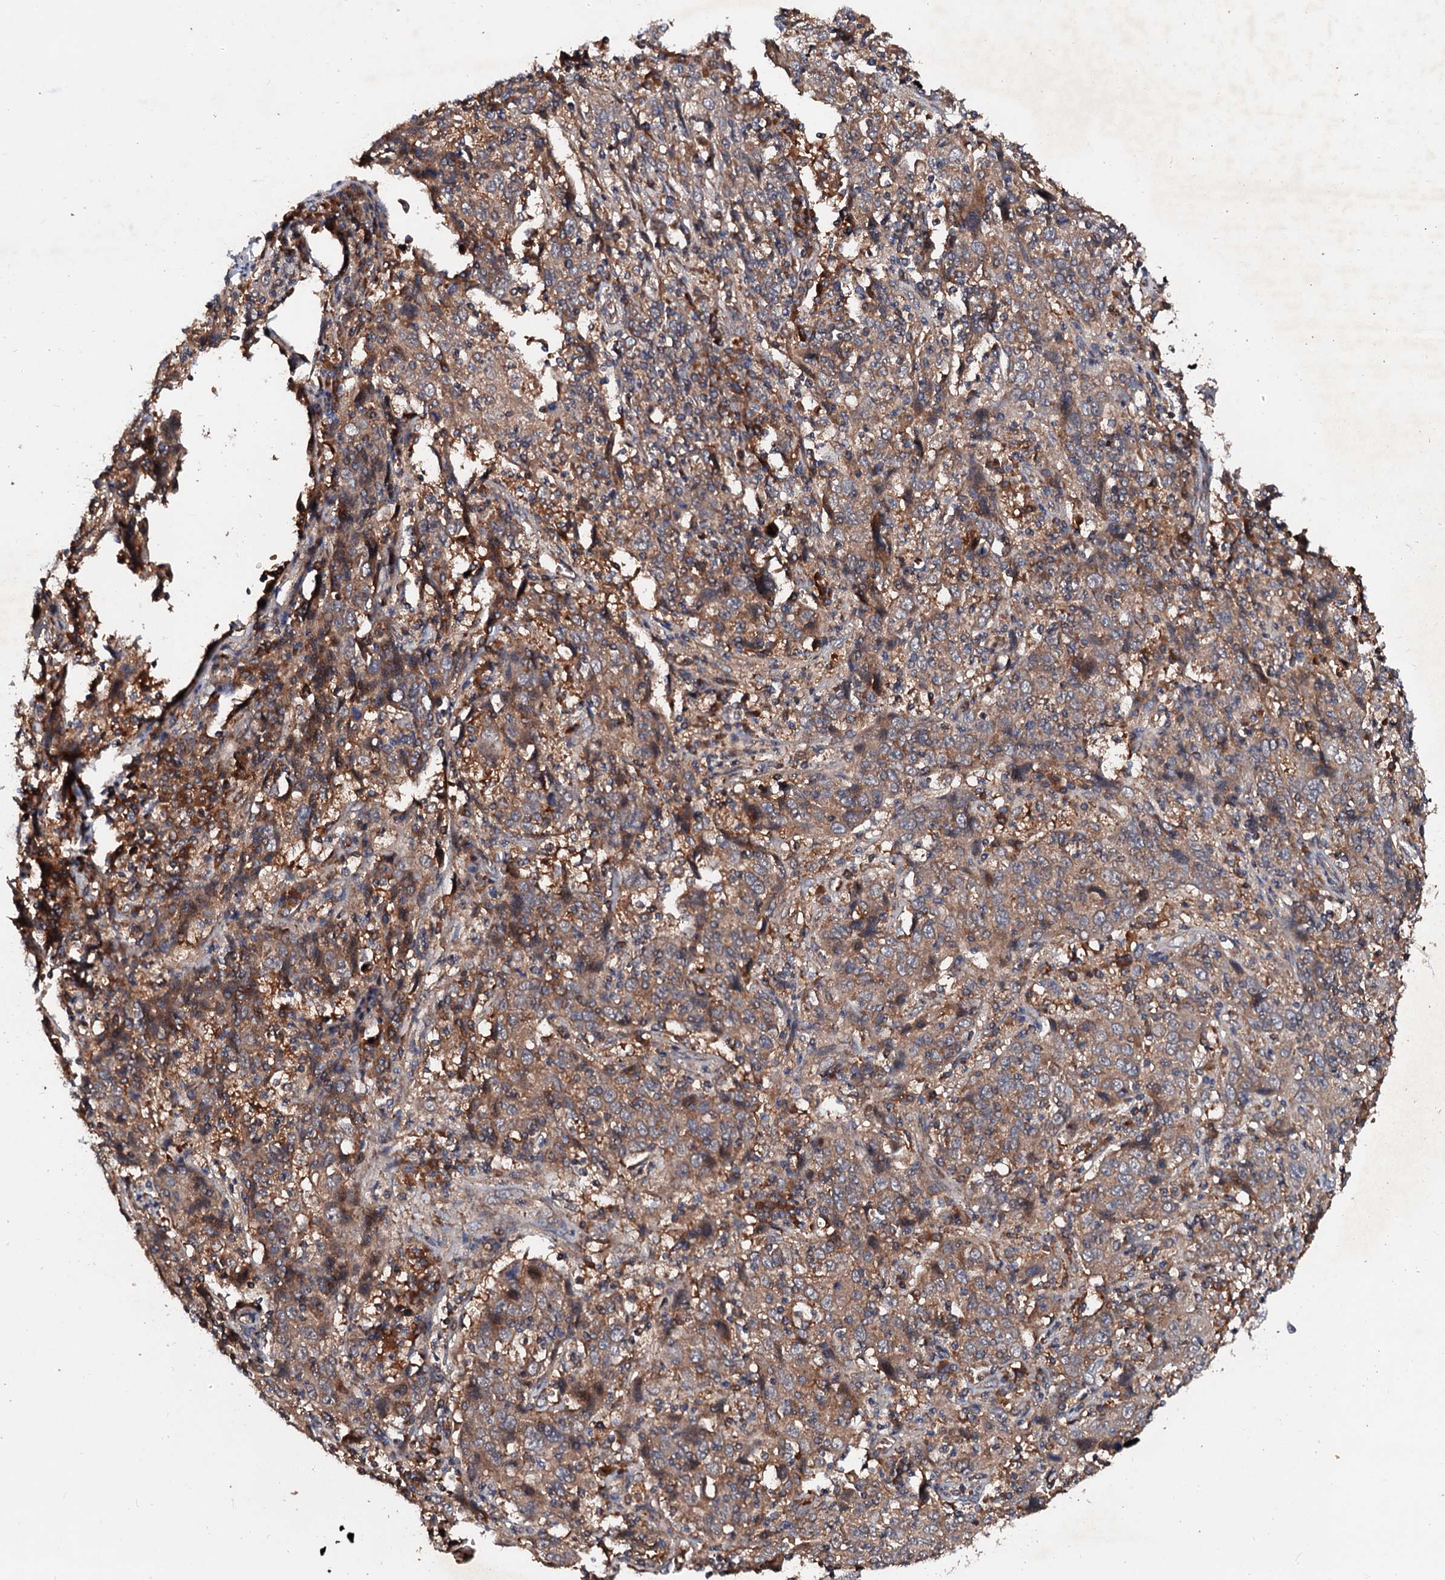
{"staining": {"intensity": "moderate", "quantity": ">75%", "location": "cytoplasmic/membranous"}, "tissue": "cervical cancer", "cell_type": "Tumor cells", "image_type": "cancer", "snomed": [{"axis": "morphology", "description": "Squamous cell carcinoma, NOS"}, {"axis": "topography", "description": "Cervix"}], "caption": "Human cervical cancer stained with a protein marker shows moderate staining in tumor cells.", "gene": "EXTL1", "patient": {"sex": "female", "age": 46}}